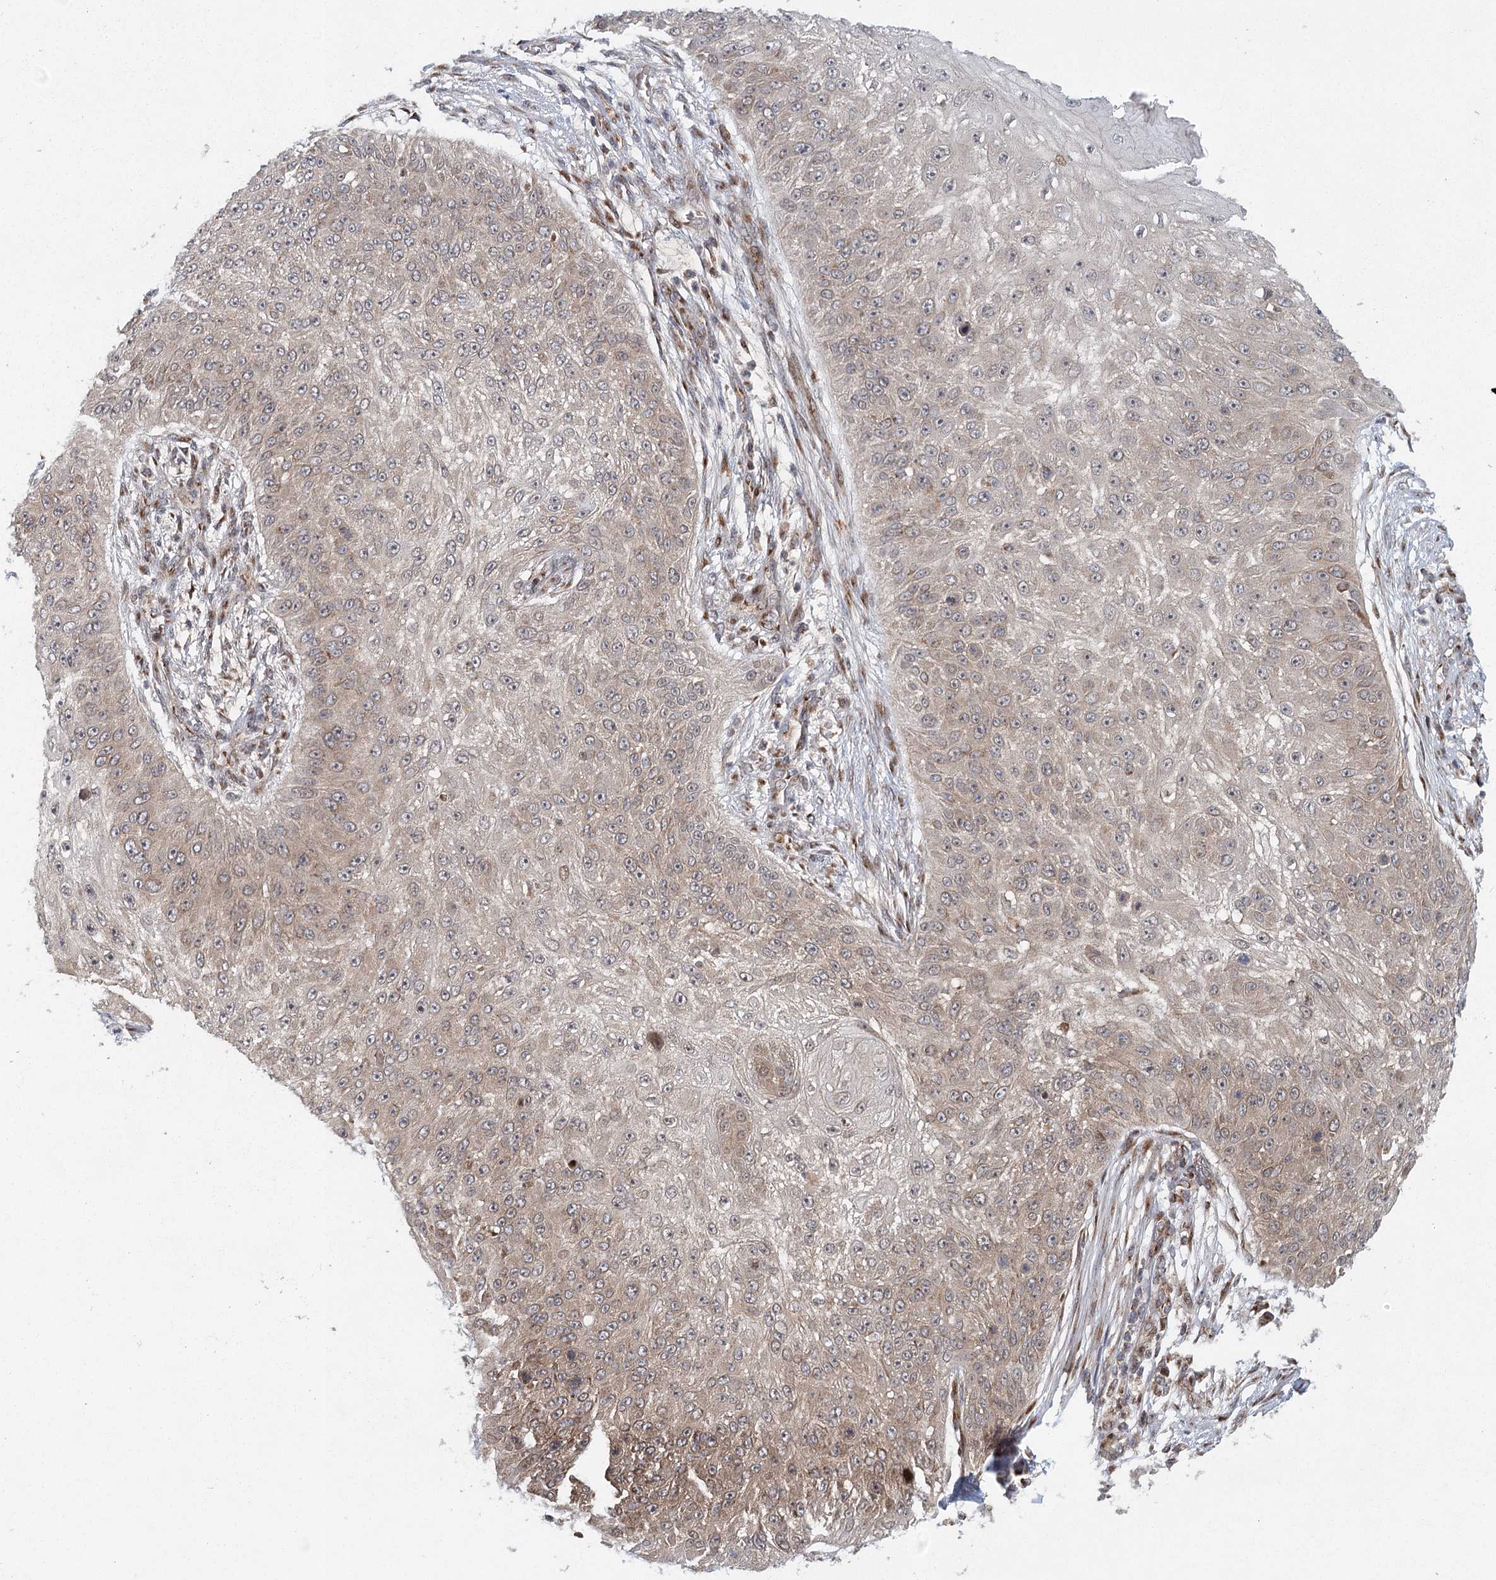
{"staining": {"intensity": "weak", "quantity": "25%-75%", "location": "cytoplasmic/membranous"}, "tissue": "skin cancer", "cell_type": "Tumor cells", "image_type": "cancer", "snomed": [{"axis": "morphology", "description": "Squamous cell carcinoma, NOS"}, {"axis": "topography", "description": "Skin"}], "caption": "A photomicrograph showing weak cytoplasmic/membranous staining in approximately 25%-75% of tumor cells in skin cancer, as visualized by brown immunohistochemical staining.", "gene": "IFT46", "patient": {"sex": "female", "age": 80}}